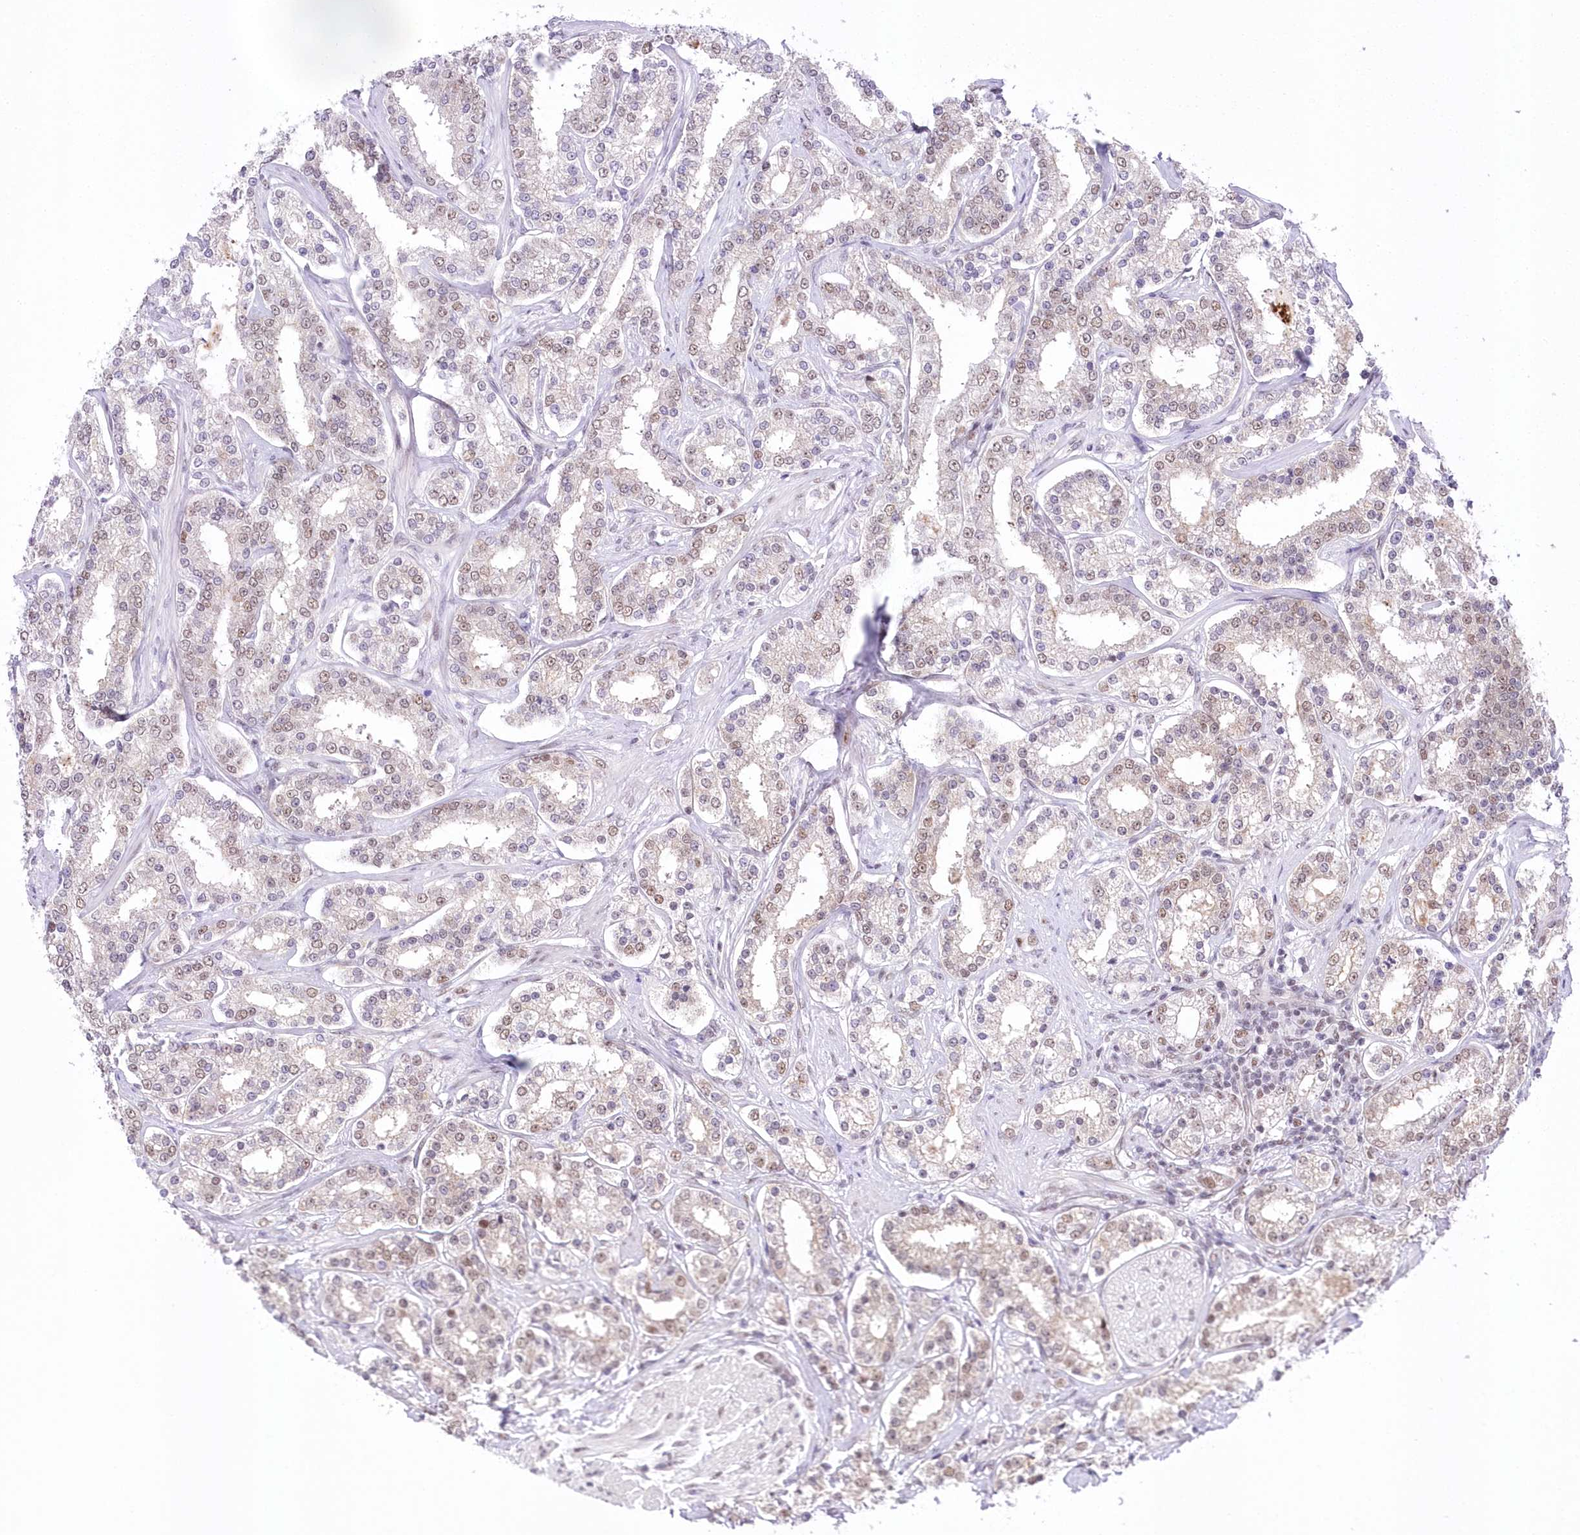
{"staining": {"intensity": "weak", "quantity": "25%-75%", "location": "nuclear"}, "tissue": "prostate cancer", "cell_type": "Tumor cells", "image_type": "cancer", "snomed": [{"axis": "morphology", "description": "Normal tissue, NOS"}, {"axis": "morphology", "description": "Adenocarcinoma, High grade"}, {"axis": "topography", "description": "Prostate"}], "caption": "A low amount of weak nuclear positivity is identified in about 25%-75% of tumor cells in adenocarcinoma (high-grade) (prostate) tissue.", "gene": "NSUN2", "patient": {"sex": "male", "age": 83}}